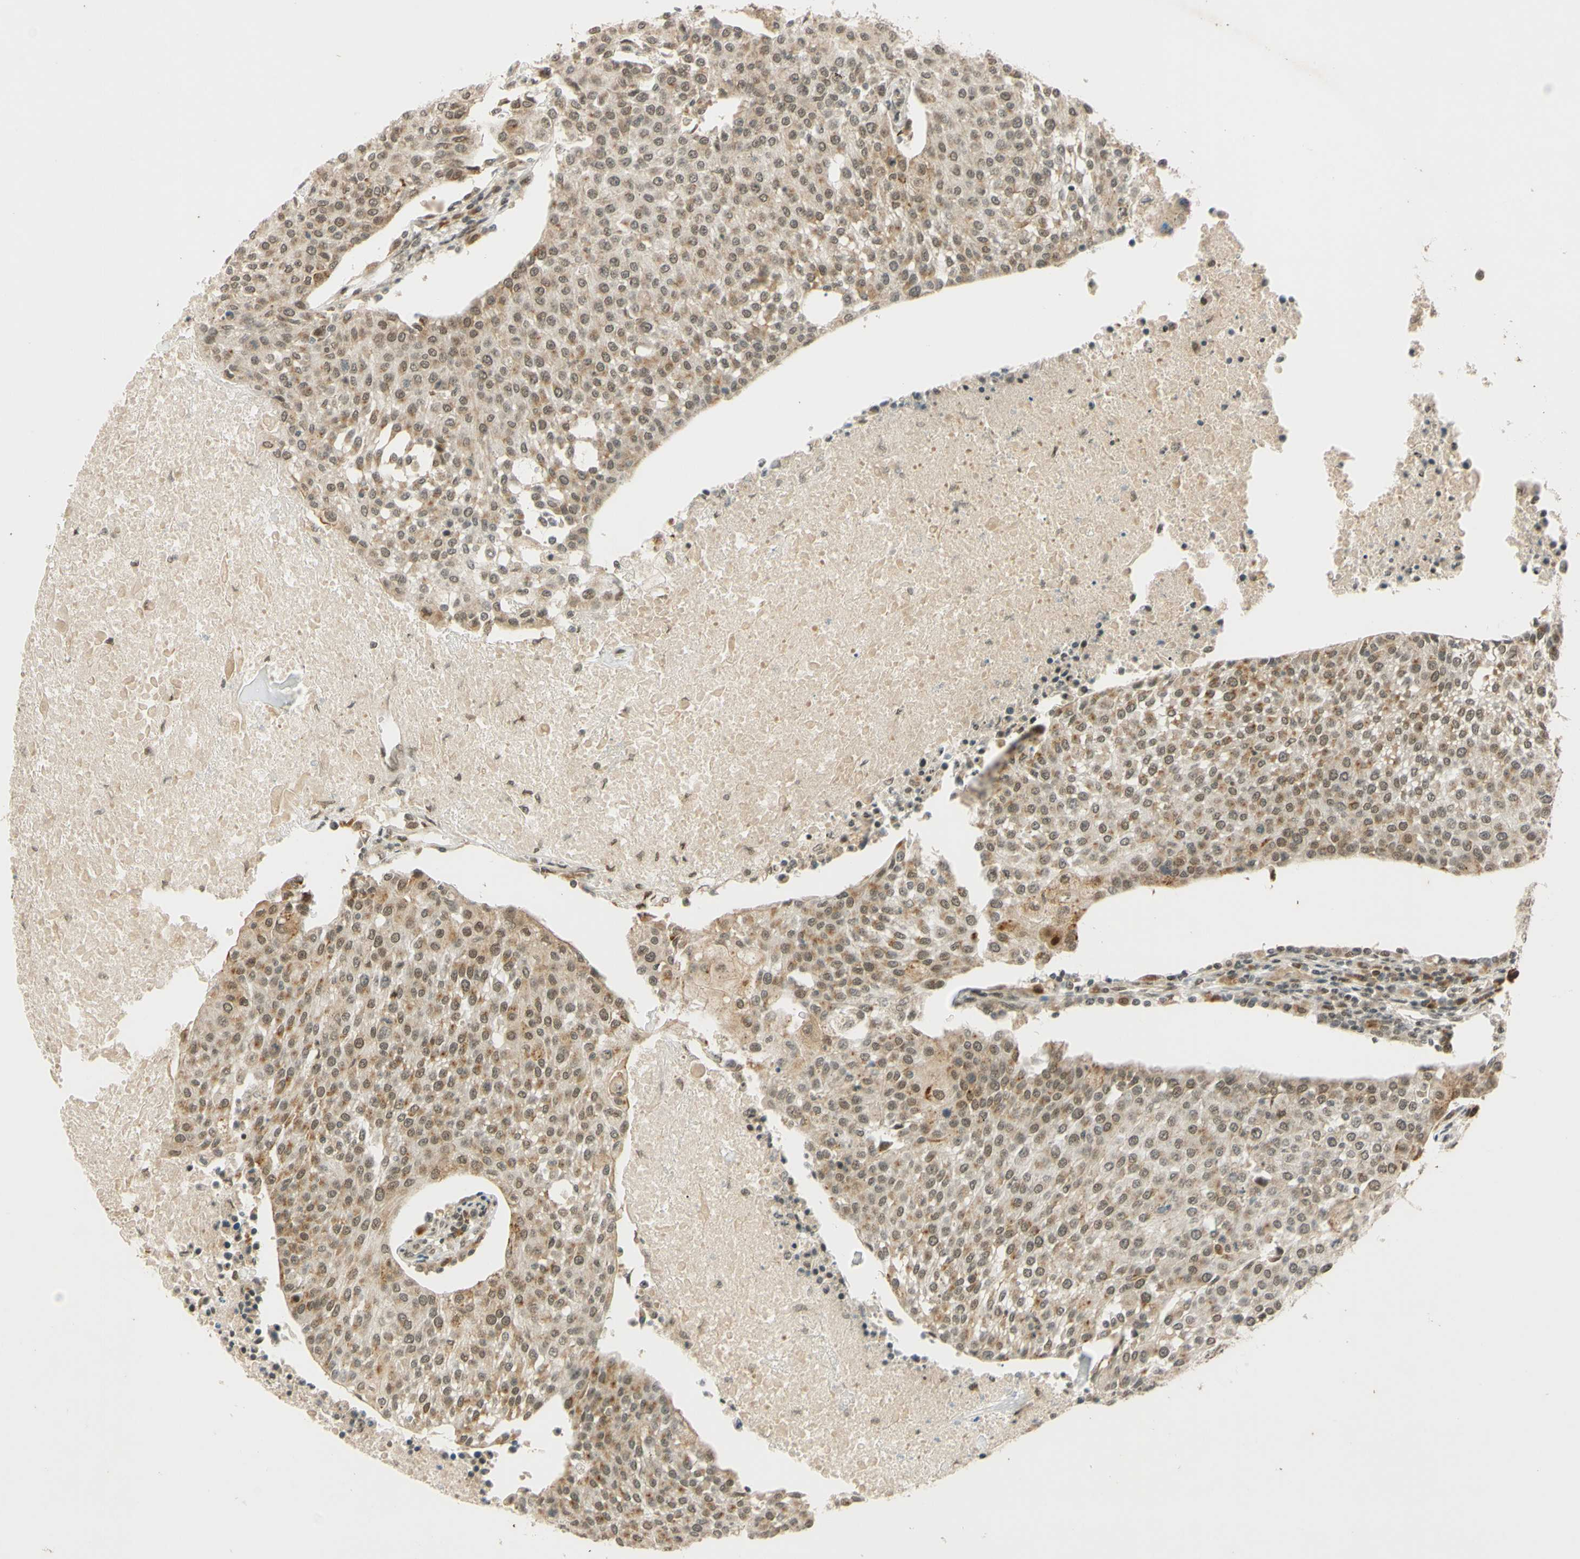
{"staining": {"intensity": "moderate", "quantity": ">75%", "location": "cytoplasmic/membranous,nuclear"}, "tissue": "urothelial cancer", "cell_type": "Tumor cells", "image_type": "cancer", "snomed": [{"axis": "morphology", "description": "Urothelial carcinoma, High grade"}, {"axis": "topography", "description": "Urinary bladder"}], "caption": "Urothelial cancer stained with a protein marker demonstrates moderate staining in tumor cells.", "gene": "SMARCB1", "patient": {"sex": "female", "age": 85}}